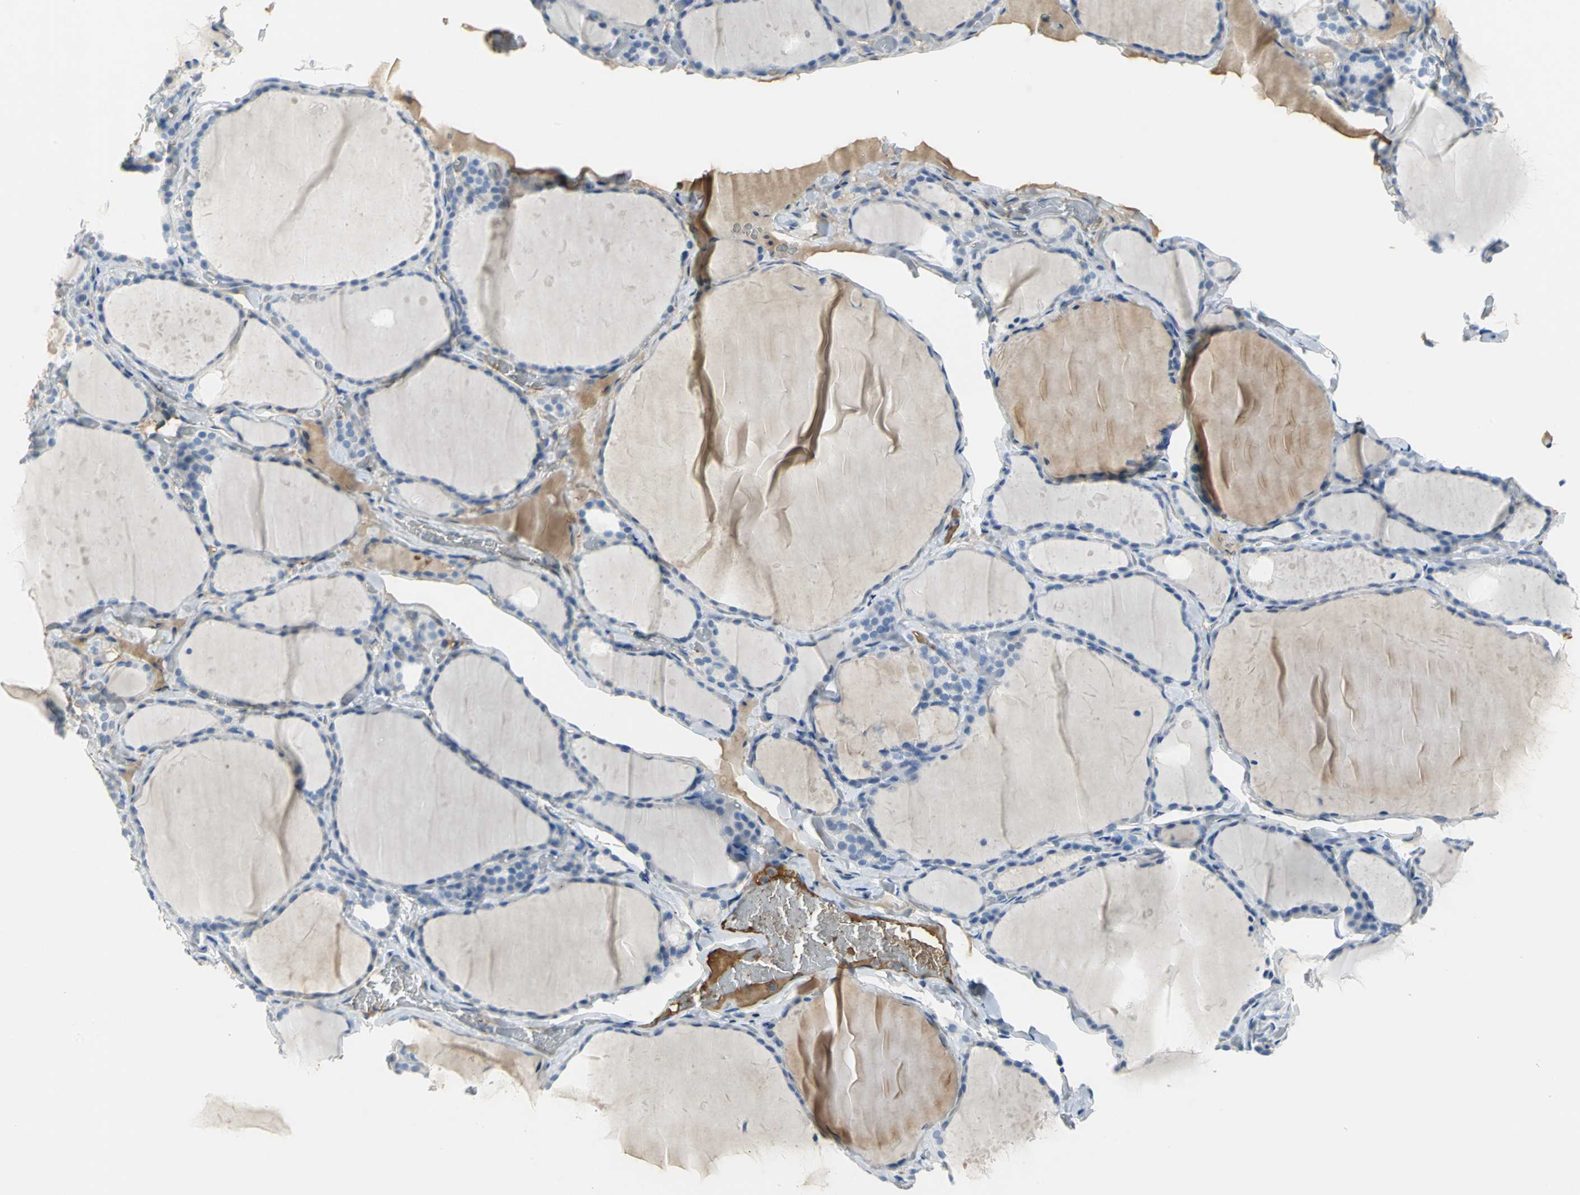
{"staining": {"intensity": "negative", "quantity": "none", "location": "none"}, "tissue": "thyroid gland", "cell_type": "Glandular cells", "image_type": "normal", "snomed": [{"axis": "morphology", "description": "Normal tissue, NOS"}, {"axis": "topography", "description": "Thyroid gland"}], "caption": "Glandular cells are negative for protein expression in normal human thyroid gland. (Brightfield microscopy of DAB immunohistochemistry at high magnification).", "gene": "GYG2", "patient": {"sex": "female", "age": 22}}